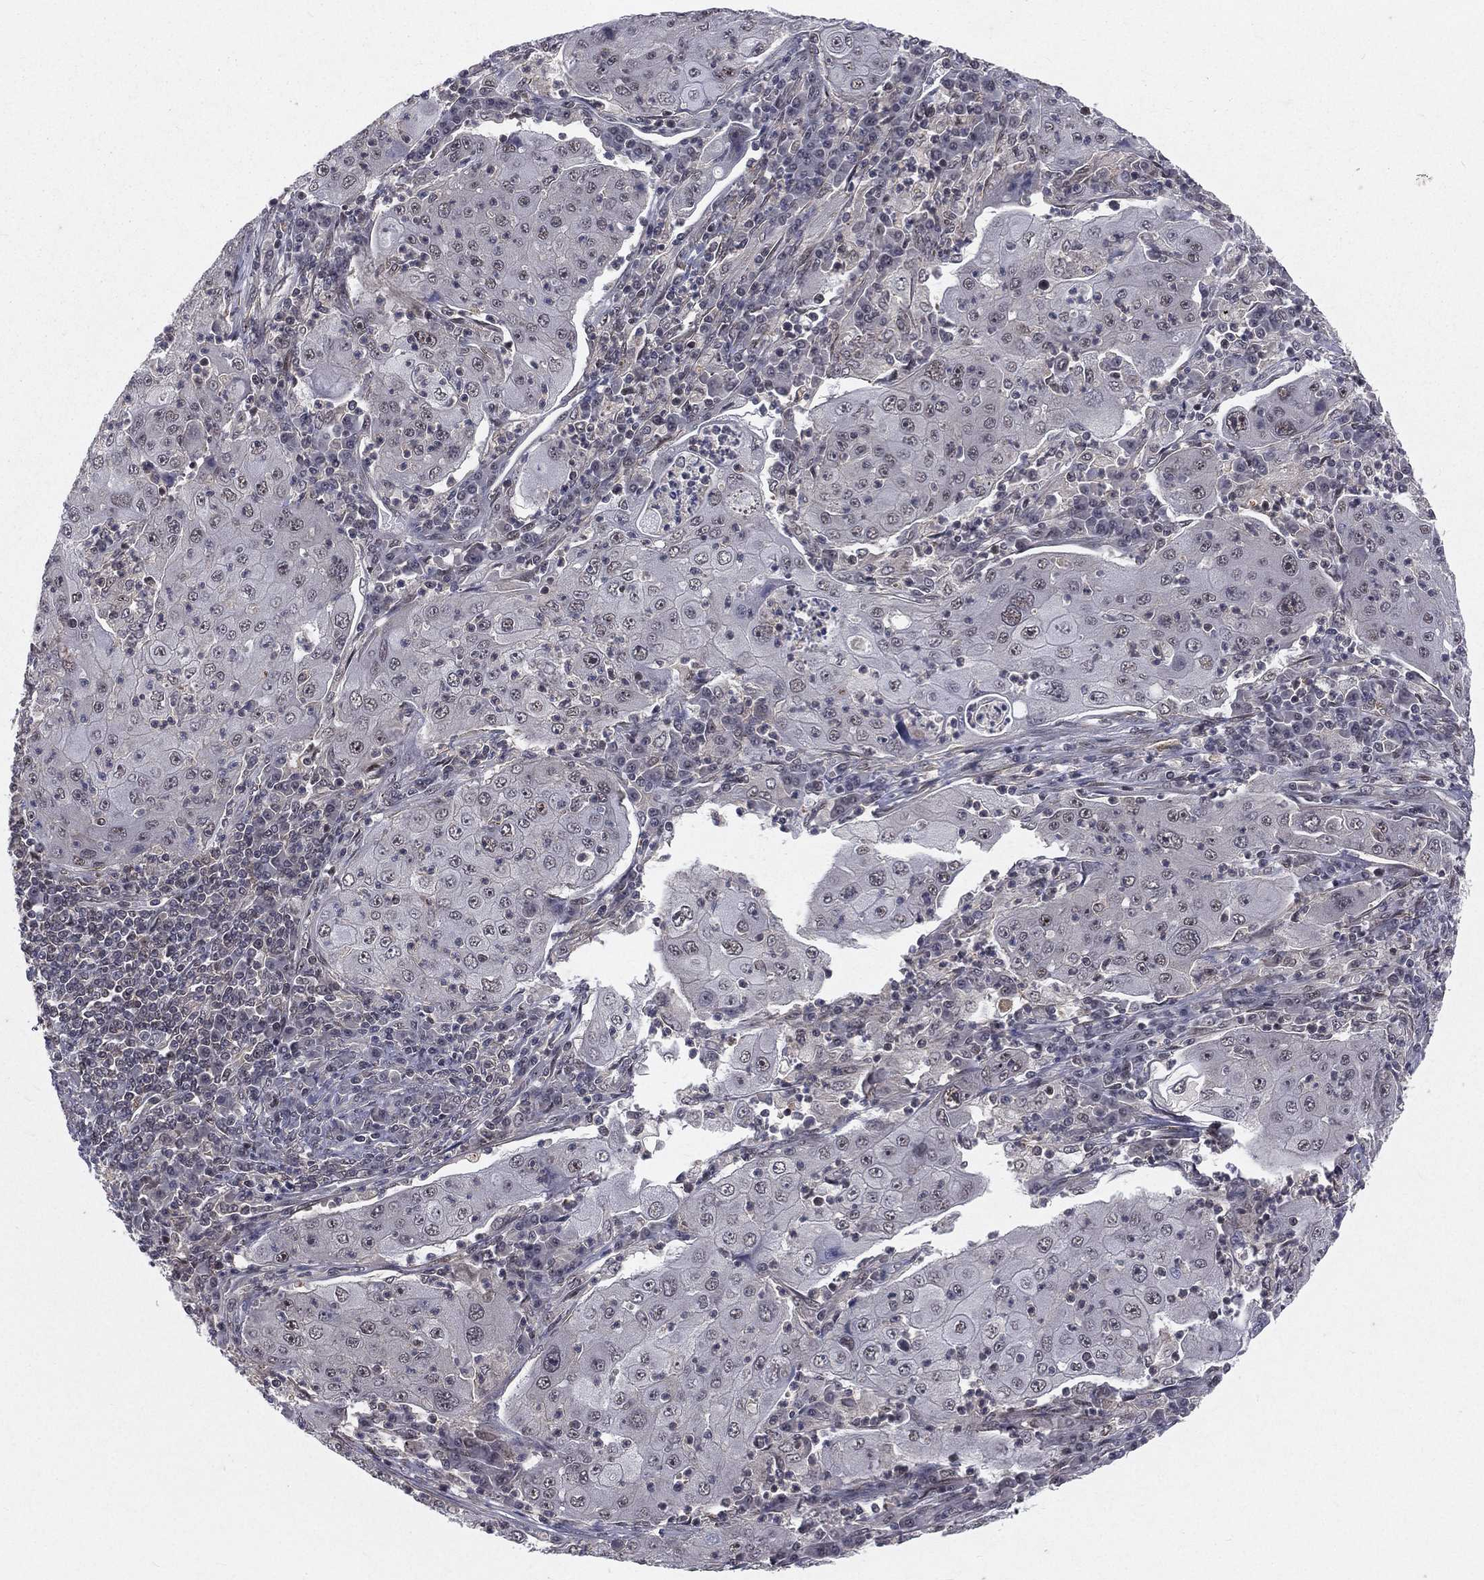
{"staining": {"intensity": "negative", "quantity": "none", "location": "none"}, "tissue": "lung cancer", "cell_type": "Tumor cells", "image_type": "cancer", "snomed": [{"axis": "morphology", "description": "Squamous cell carcinoma, NOS"}, {"axis": "topography", "description": "Lung"}], "caption": "Human lung squamous cell carcinoma stained for a protein using immunohistochemistry reveals no expression in tumor cells.", "gene": "MORC2", "patient": {"sex": "female", "age": 59}}